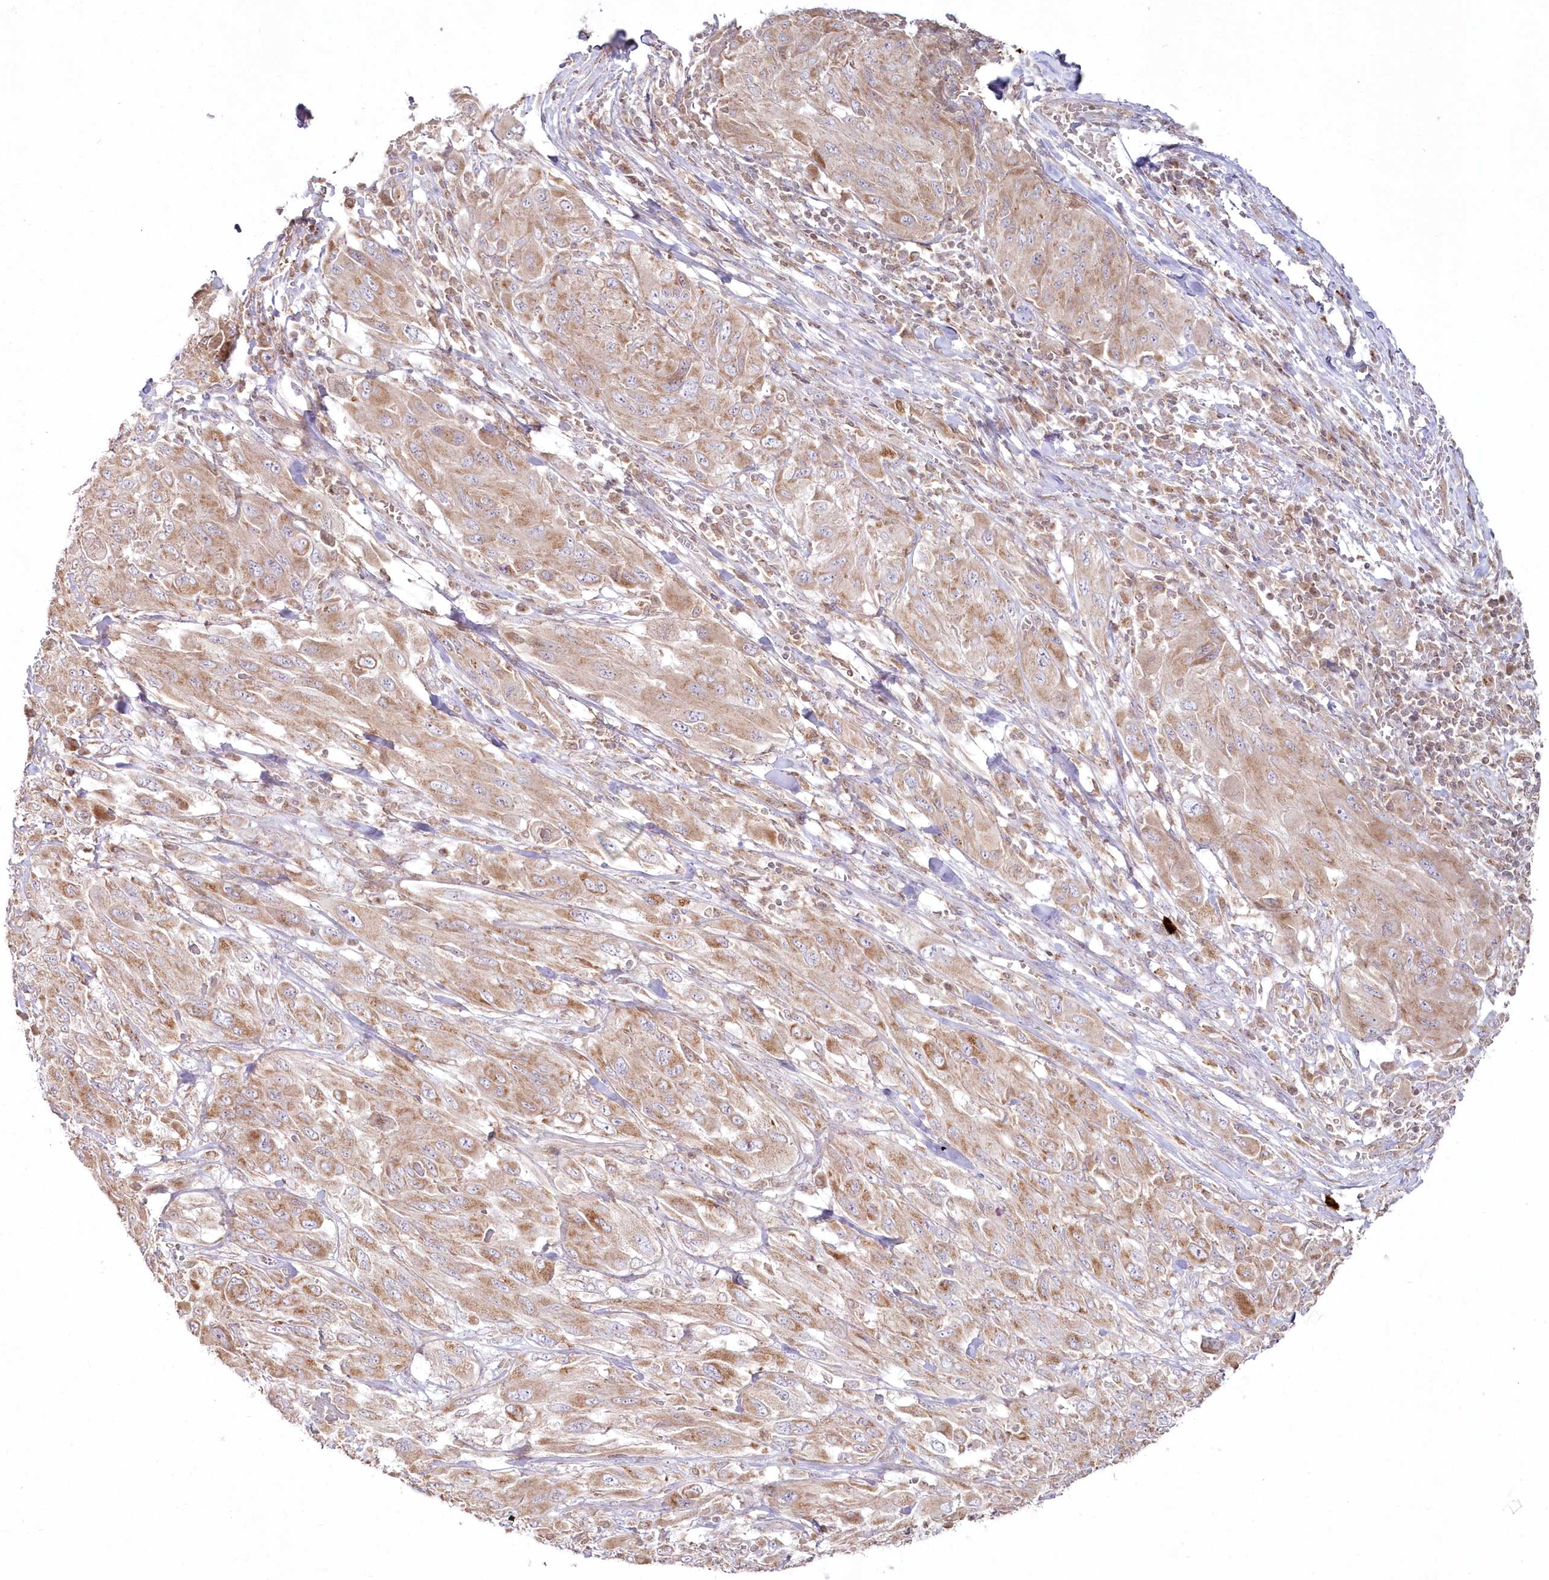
{"staining": {"intensity": "weak", "quantity": ">75%", "location": "cytoplasmic/membranous"}, "tissue": "melanoma", "cell_type": "Tumor cells", "image_type": "cancer", "snomed": [{"axis": "morphology", "description": "Malignant melanoma, NOS"}, {"axis": "topography", "description": "Skin"}], "caption": "Immunohistochemical staining of malignant melanoma displays low levels of weak cytoplasmic/membranous protein staining in approximately >75% of tumor cells.", "gene": "ARSB", "patient": {"sex": "female", "age": 91}}